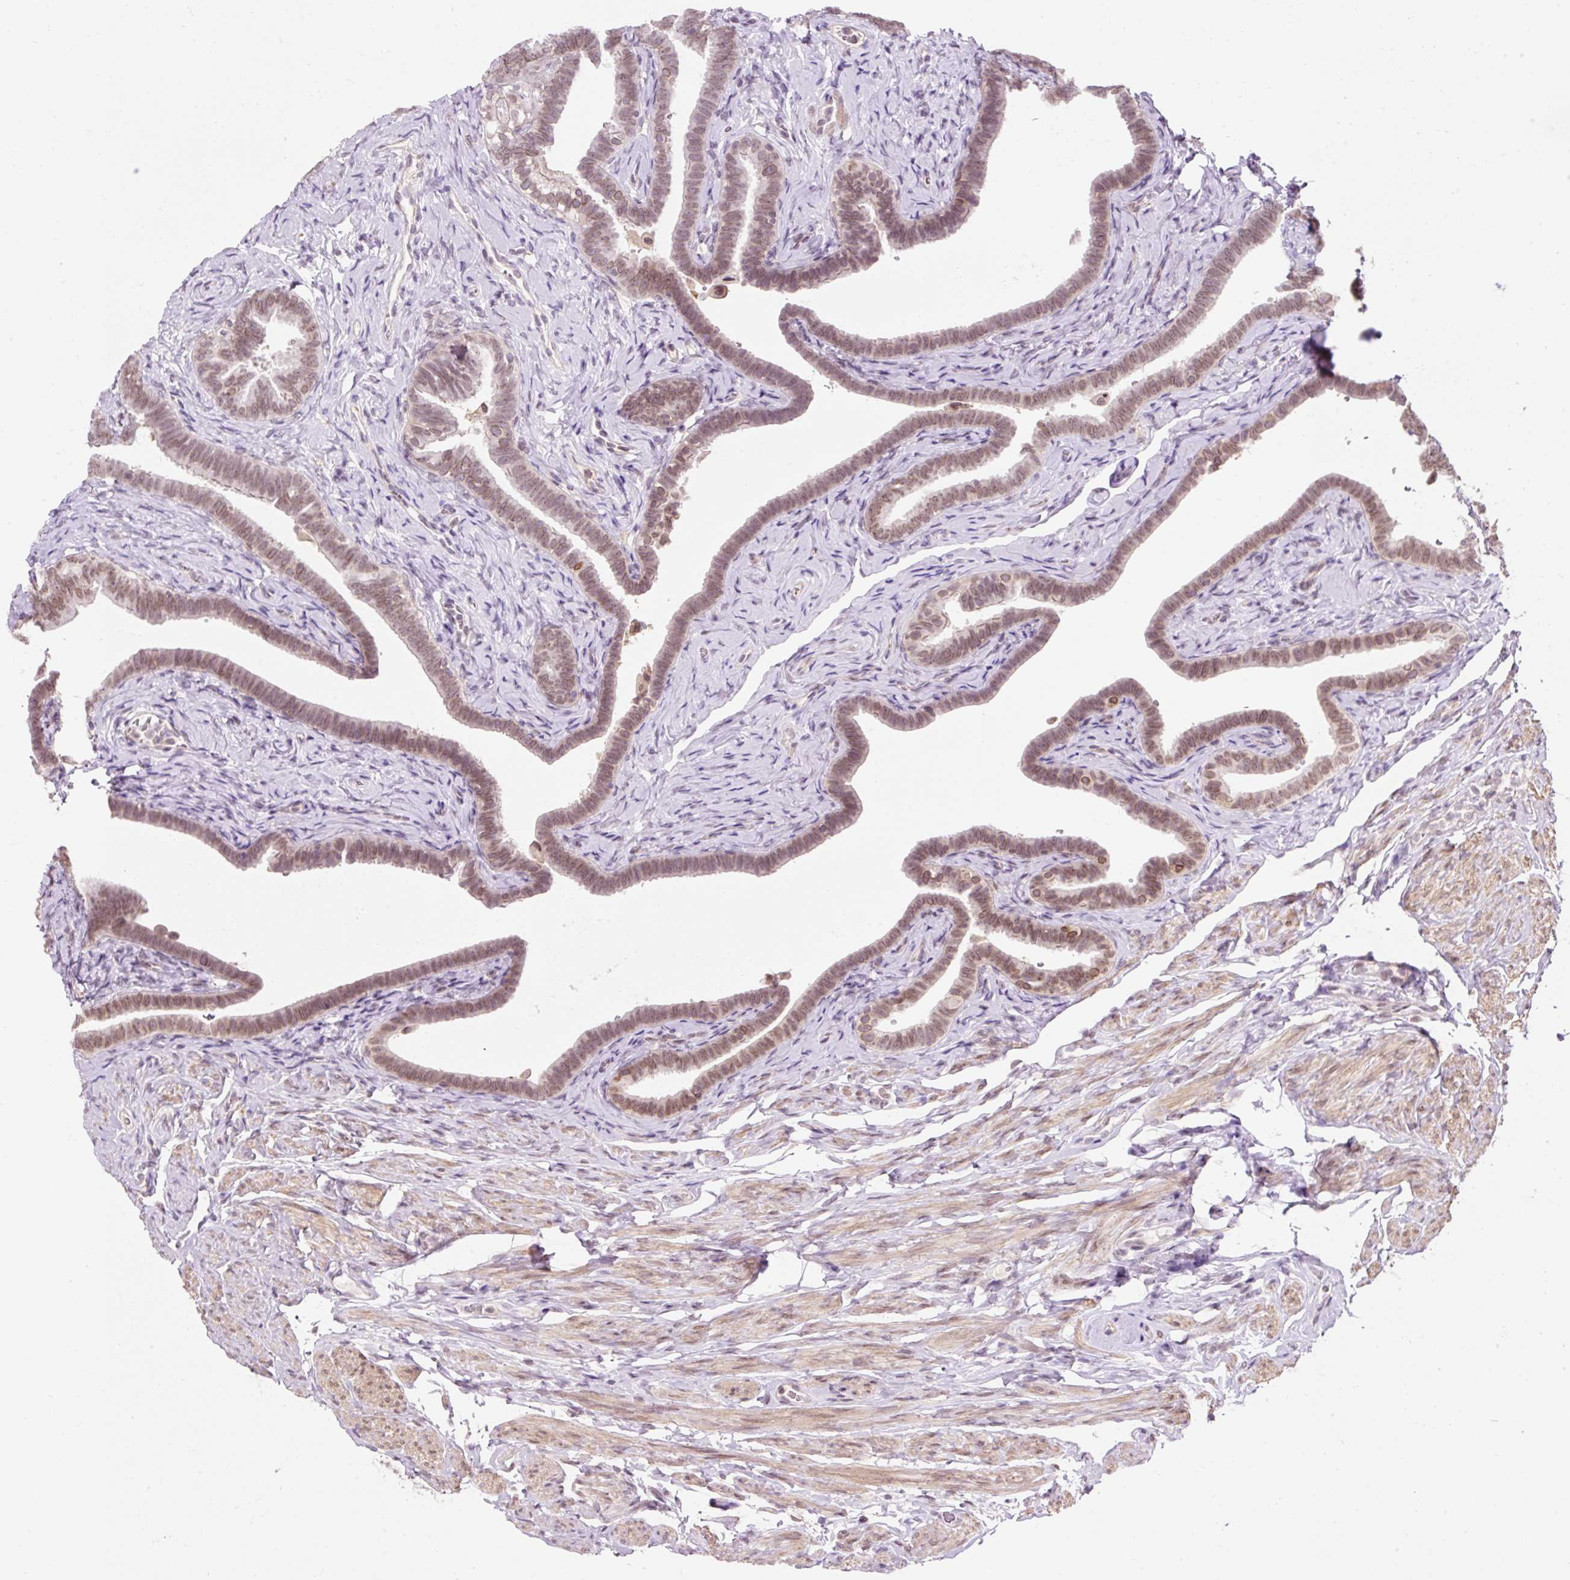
{"staining": {"intensity": "moderate", "quantity": ">75%", "location": "cytoplasmic/membranous,nuclear"}, "tissue": "fallopian tube", "cell_type": "Glandular cells", "image_type": "normal", "snomed": [{"axis": "morphology", "description": "Normal tissue, NOS"}, {"axis": "topography", "description": "Fallopian tube"}], "caption": "Immunohistochemical staining of unremarkable fallopian tube exhibits >75% levels of moderate cytoplasmic/membranous,nuclear protein positivity in about >75% of glandular cells.", "gene": "ZNF610", "patient": {"sex": "female", "age": 69}}